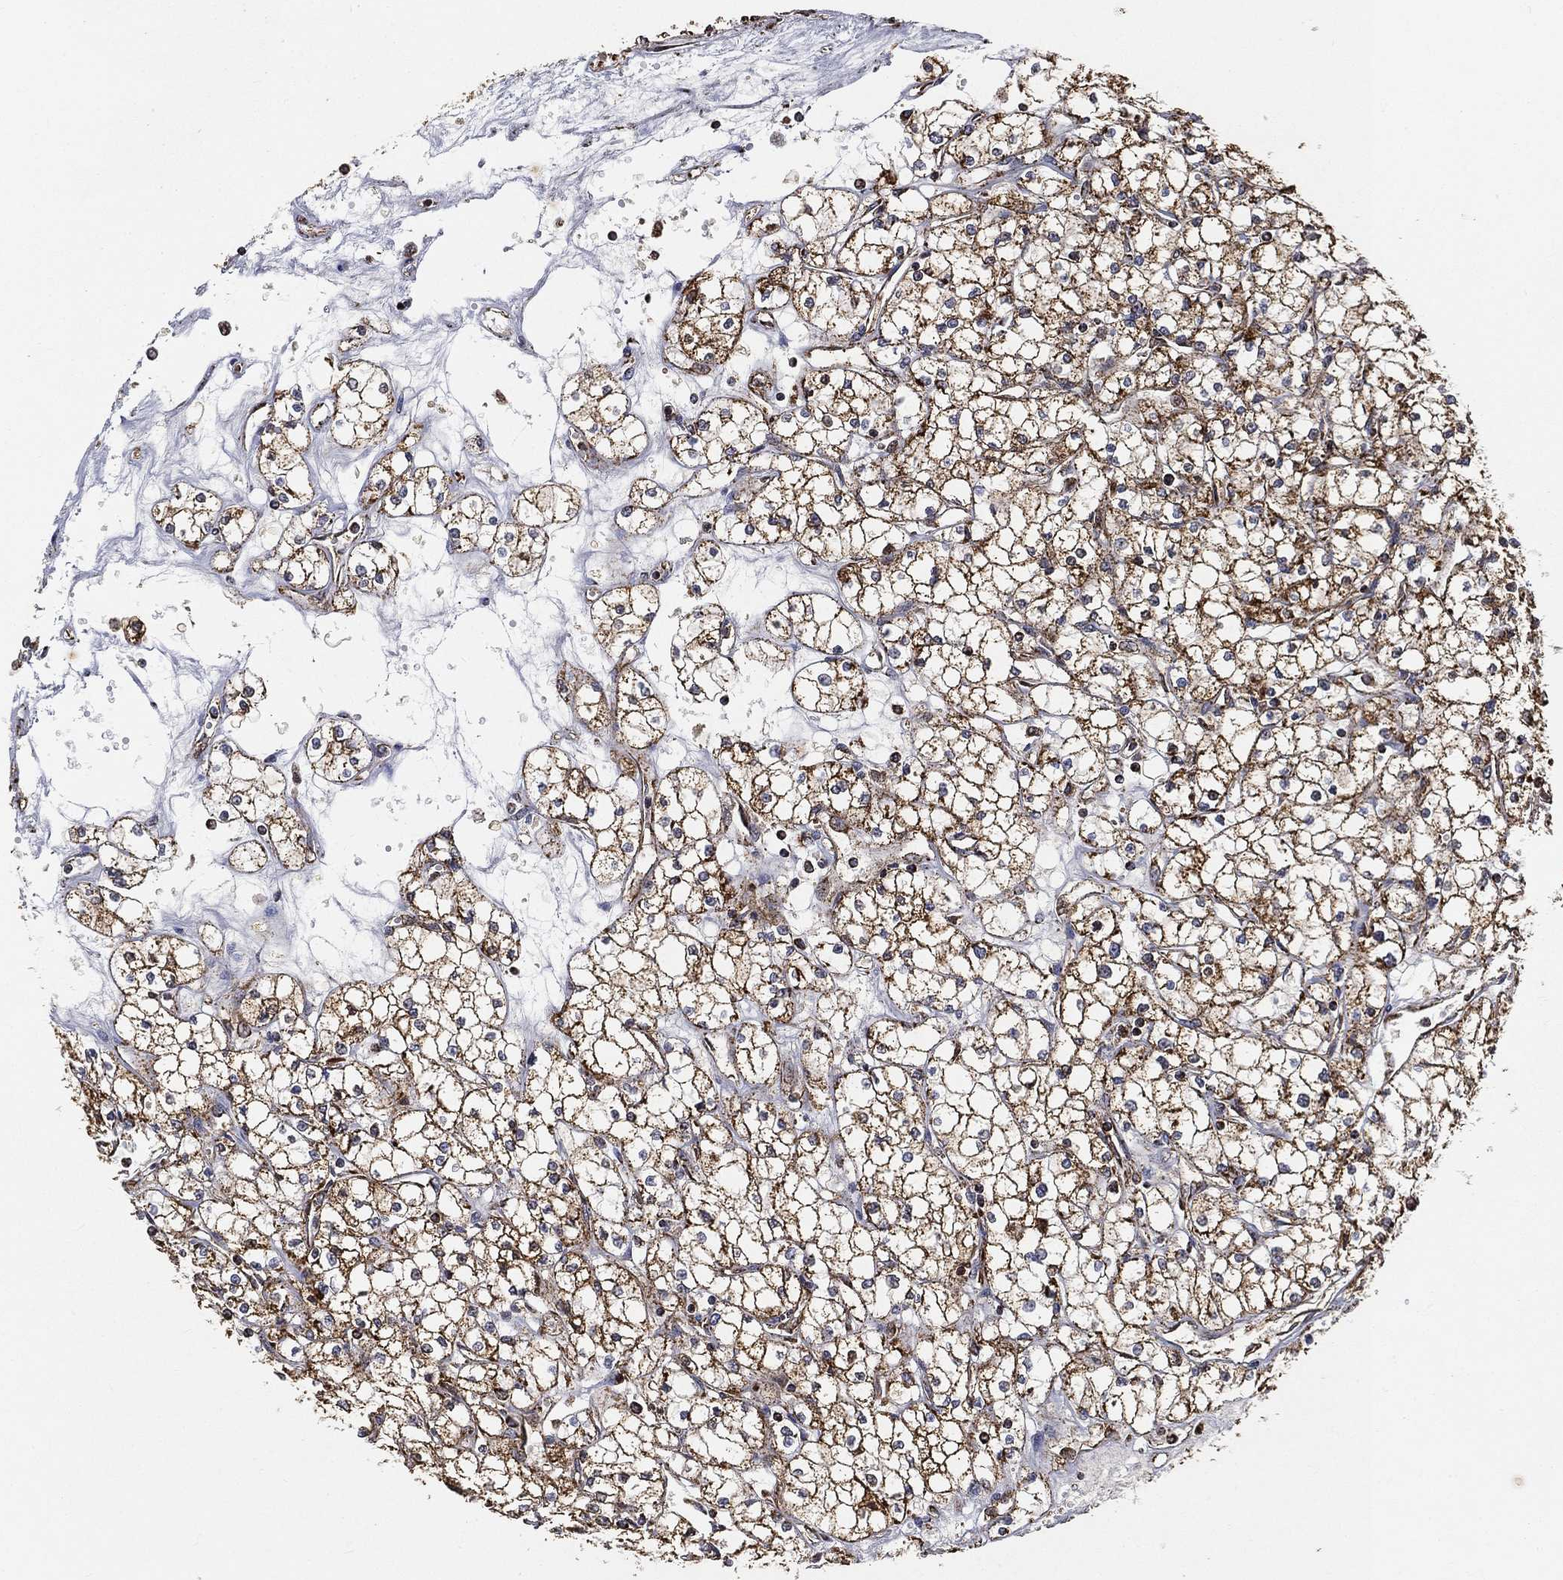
{"staining": {"intensity": "strong", "quantity": ">75%", "location": "cytoplasmic/membranous"}, "tissue": "renal cancer", "cell_type": "Tumor cells", "image_type": "cancer", "snomed": [{"axis": "morphology", "description": "Adenocarcinoma, NOS"}, {"axis": "topography", "description": "Kidney"}], "caption": "A high-resolution micrograph shows IHC staining of adenocarcinoma (renal), which displays strong cytoplasmic/membranous staining in about >75% of tumor cells. The staining is performed using DAB brown chromogen to label protein expression. The nuclei are counter-stained blue using hematoxylin.", "gene": "SLC38A7", "patient": {"sex": "male", "age": 67}}